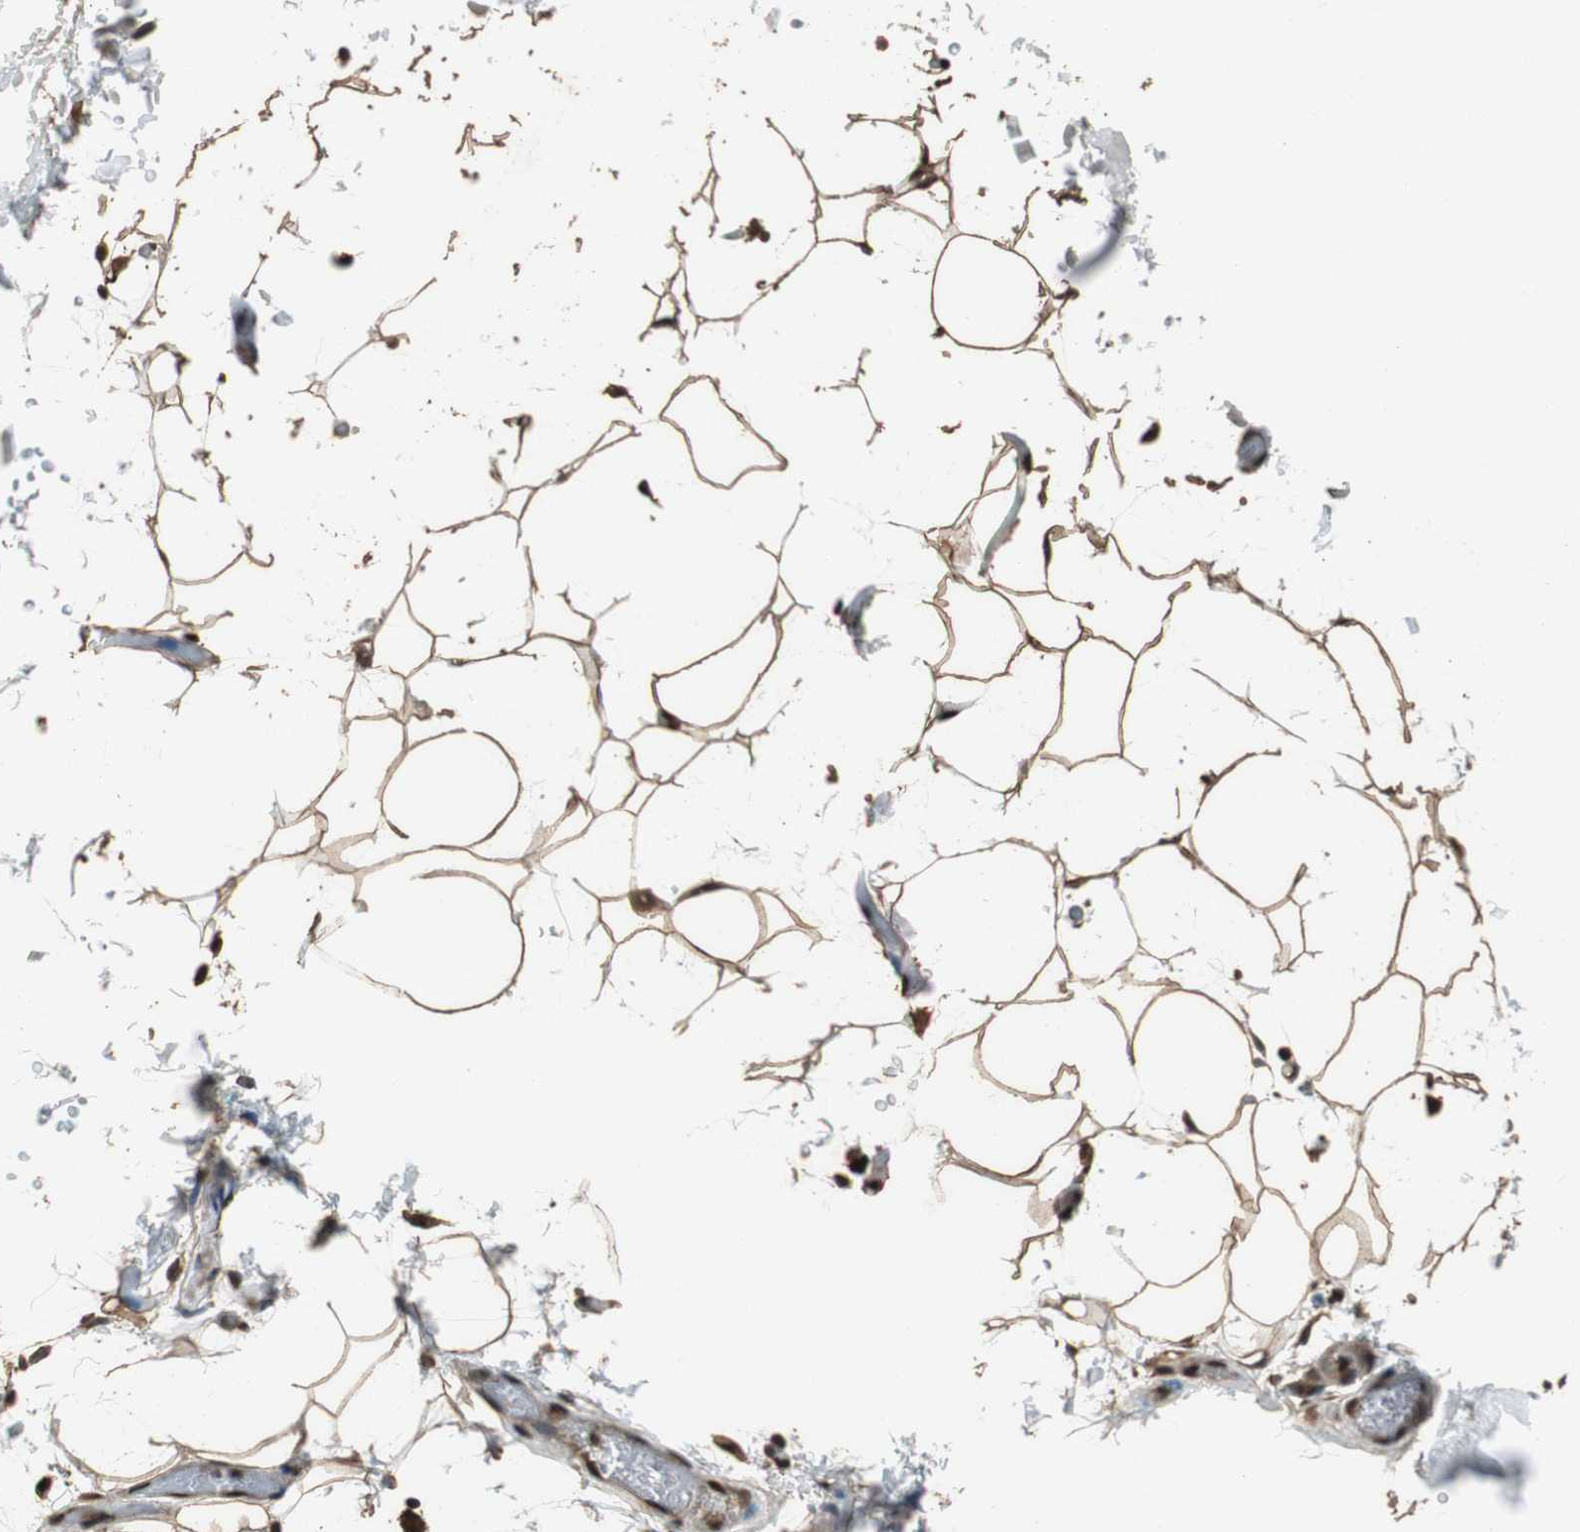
{"staining": {"intensity": "strong", "quantity": ">75%", "location": "cytoplasmic/membranous,nuclear"}, "tissue": "adipose tissue", "cell_type": "Adipocytes", "image_type": "normal", "snomed": [{"axis": "morphology", "description": "Normal tissue, NOS"}, {"axis": "topography", "description": "Soft tissue"}], "caption": "This image reveals immunohistochemistry (IHC) staining of unremarkable adipose tissue, with high strong cytoplasmic/membranous,nuclear staining in about >75% of adipocytes.", "gene": "ZNF18", "patient": {"sex": "male", "age": 72}}